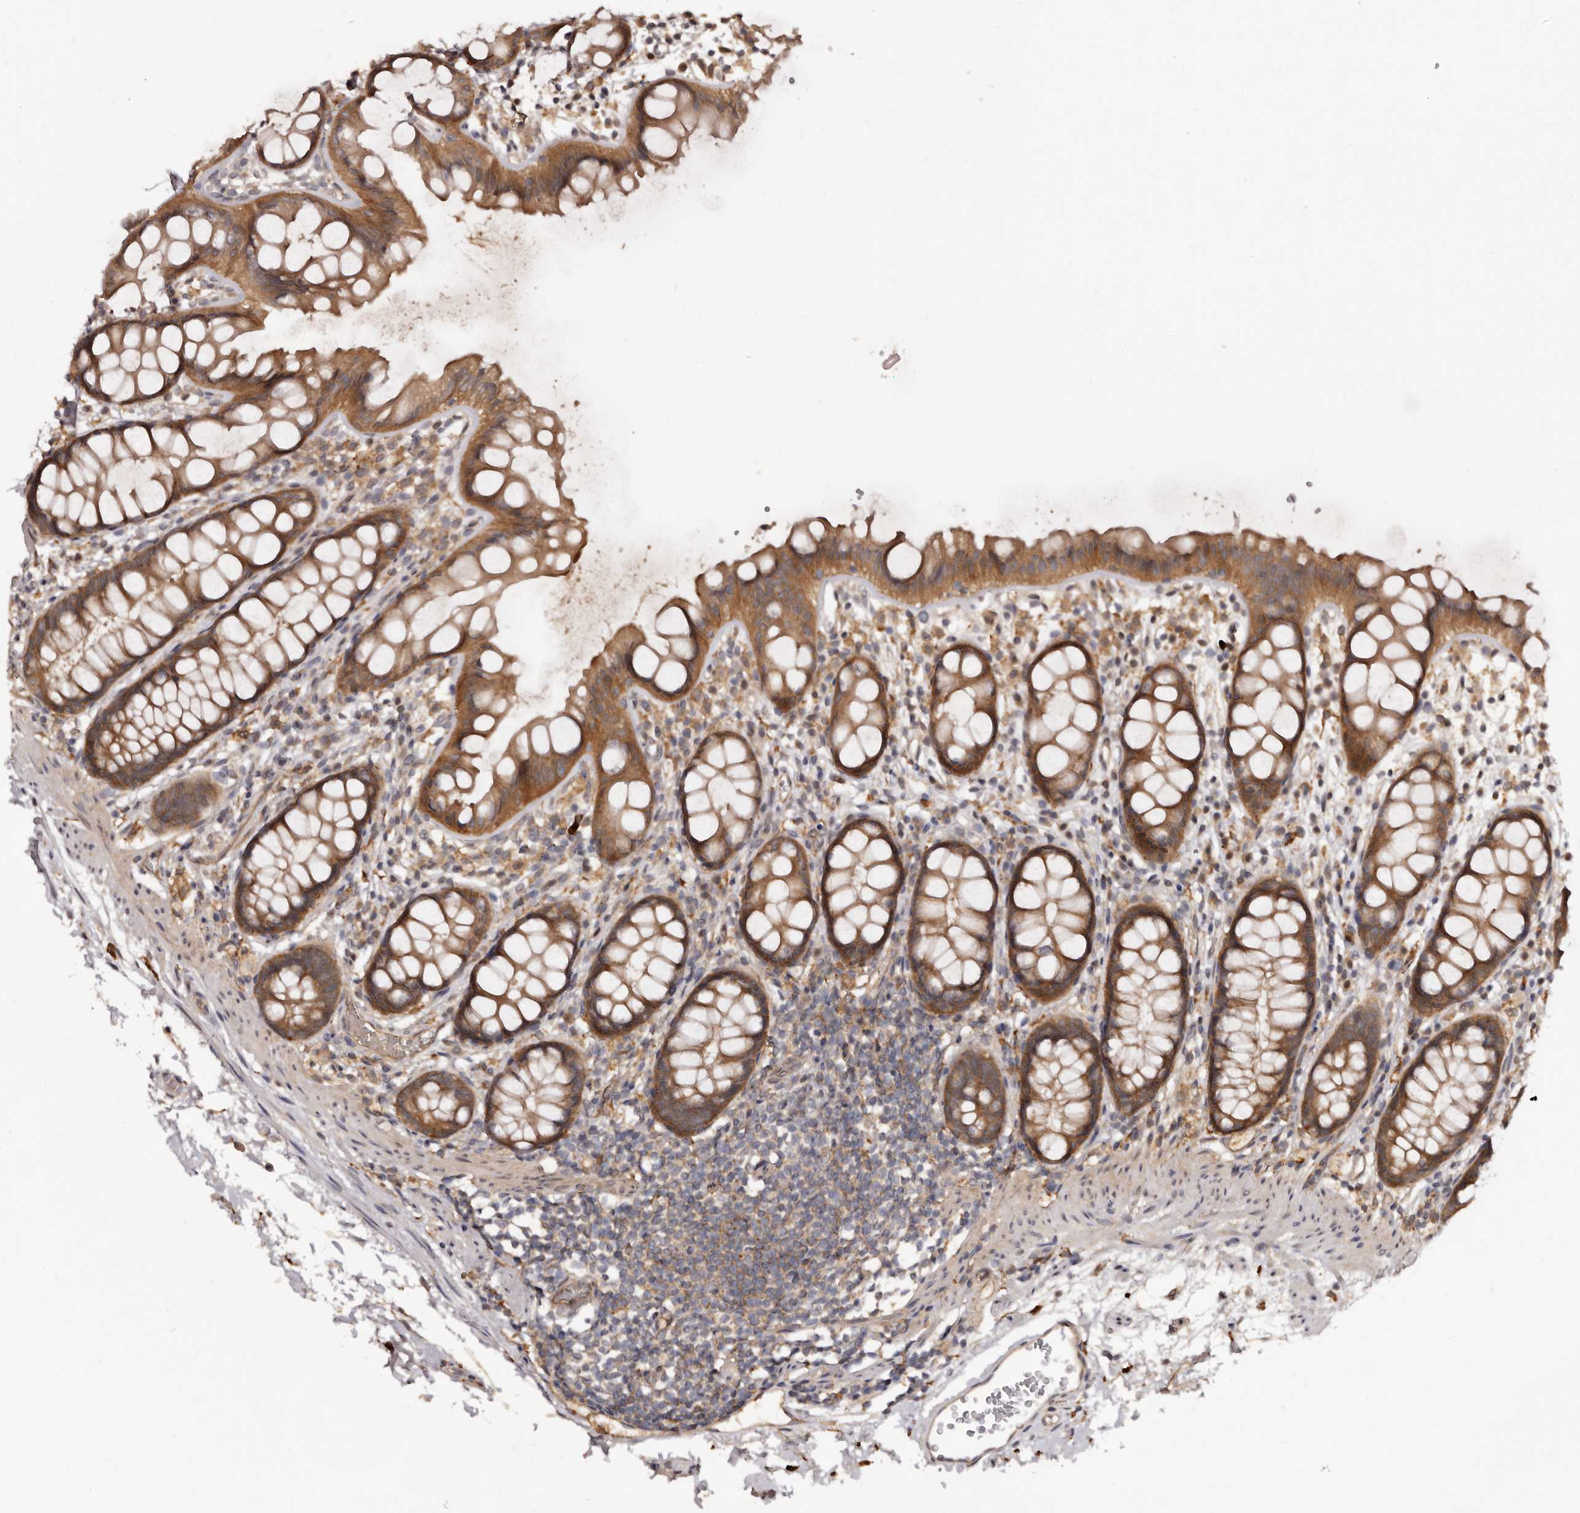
{"staining": {"intensity": "moderate", "quantity": ">75%", "location": "cytoplasmic/membranous"}, "tissue": "rectum", "cell_type": "Glandular cells", "image_type": "normal", "snomed": [{"axis": "morphology", "description": "Normal tissue, NOS"}, {"axis": "topography", "description": "Rectum"}], "caption": "Rectum stained with a brown dye exhibits moderate cytoplasmic/membranous positive expression in about >75% of glandular cells.", "gene": "INAVA", "patient": {"sex": "female", "age": 65}}